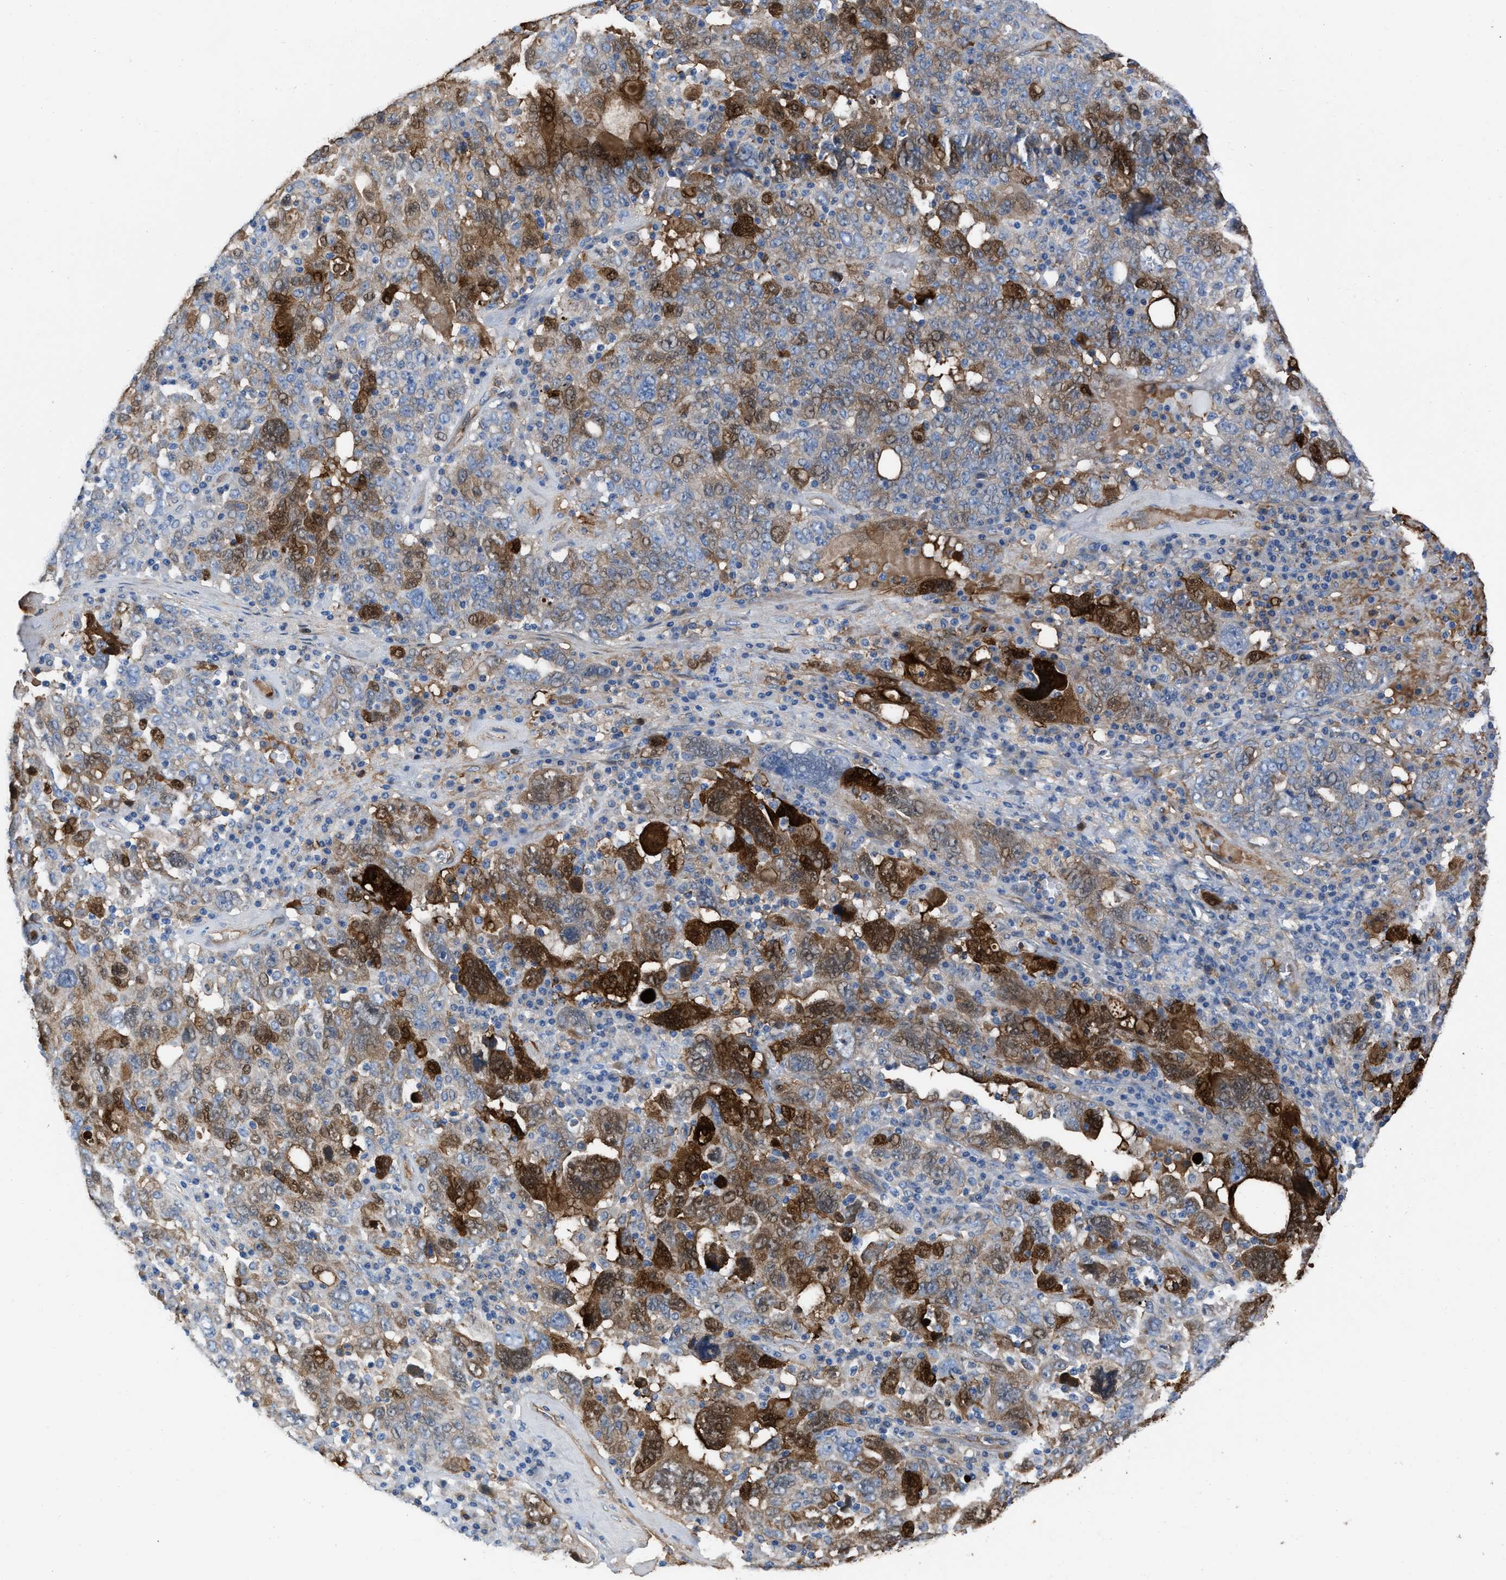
{"staining": {"intensity": "moderate", "quantity": "25%-75%", "location": "cytoplasmic/membranous,nuclear"}, "tissue": "ovarian cancer", "cell_type": "Tumor cells", "image_type": "cancer", "snomed": [{"axis": "morphology", "description": "Carcinoma, endometroid"}, {"axis": "topography", "description": "Ovary"}], "caption": "About 25%-75% of tumor cells in human endometroid carcinoma (ovarian) demonstrate moderate cytoplasmic/membranous and nuclear protein staining as visualized by brown immunohistochemical staining.", "gene": "TRIOBP", "patient": {"sex": "female", "age": 62}}